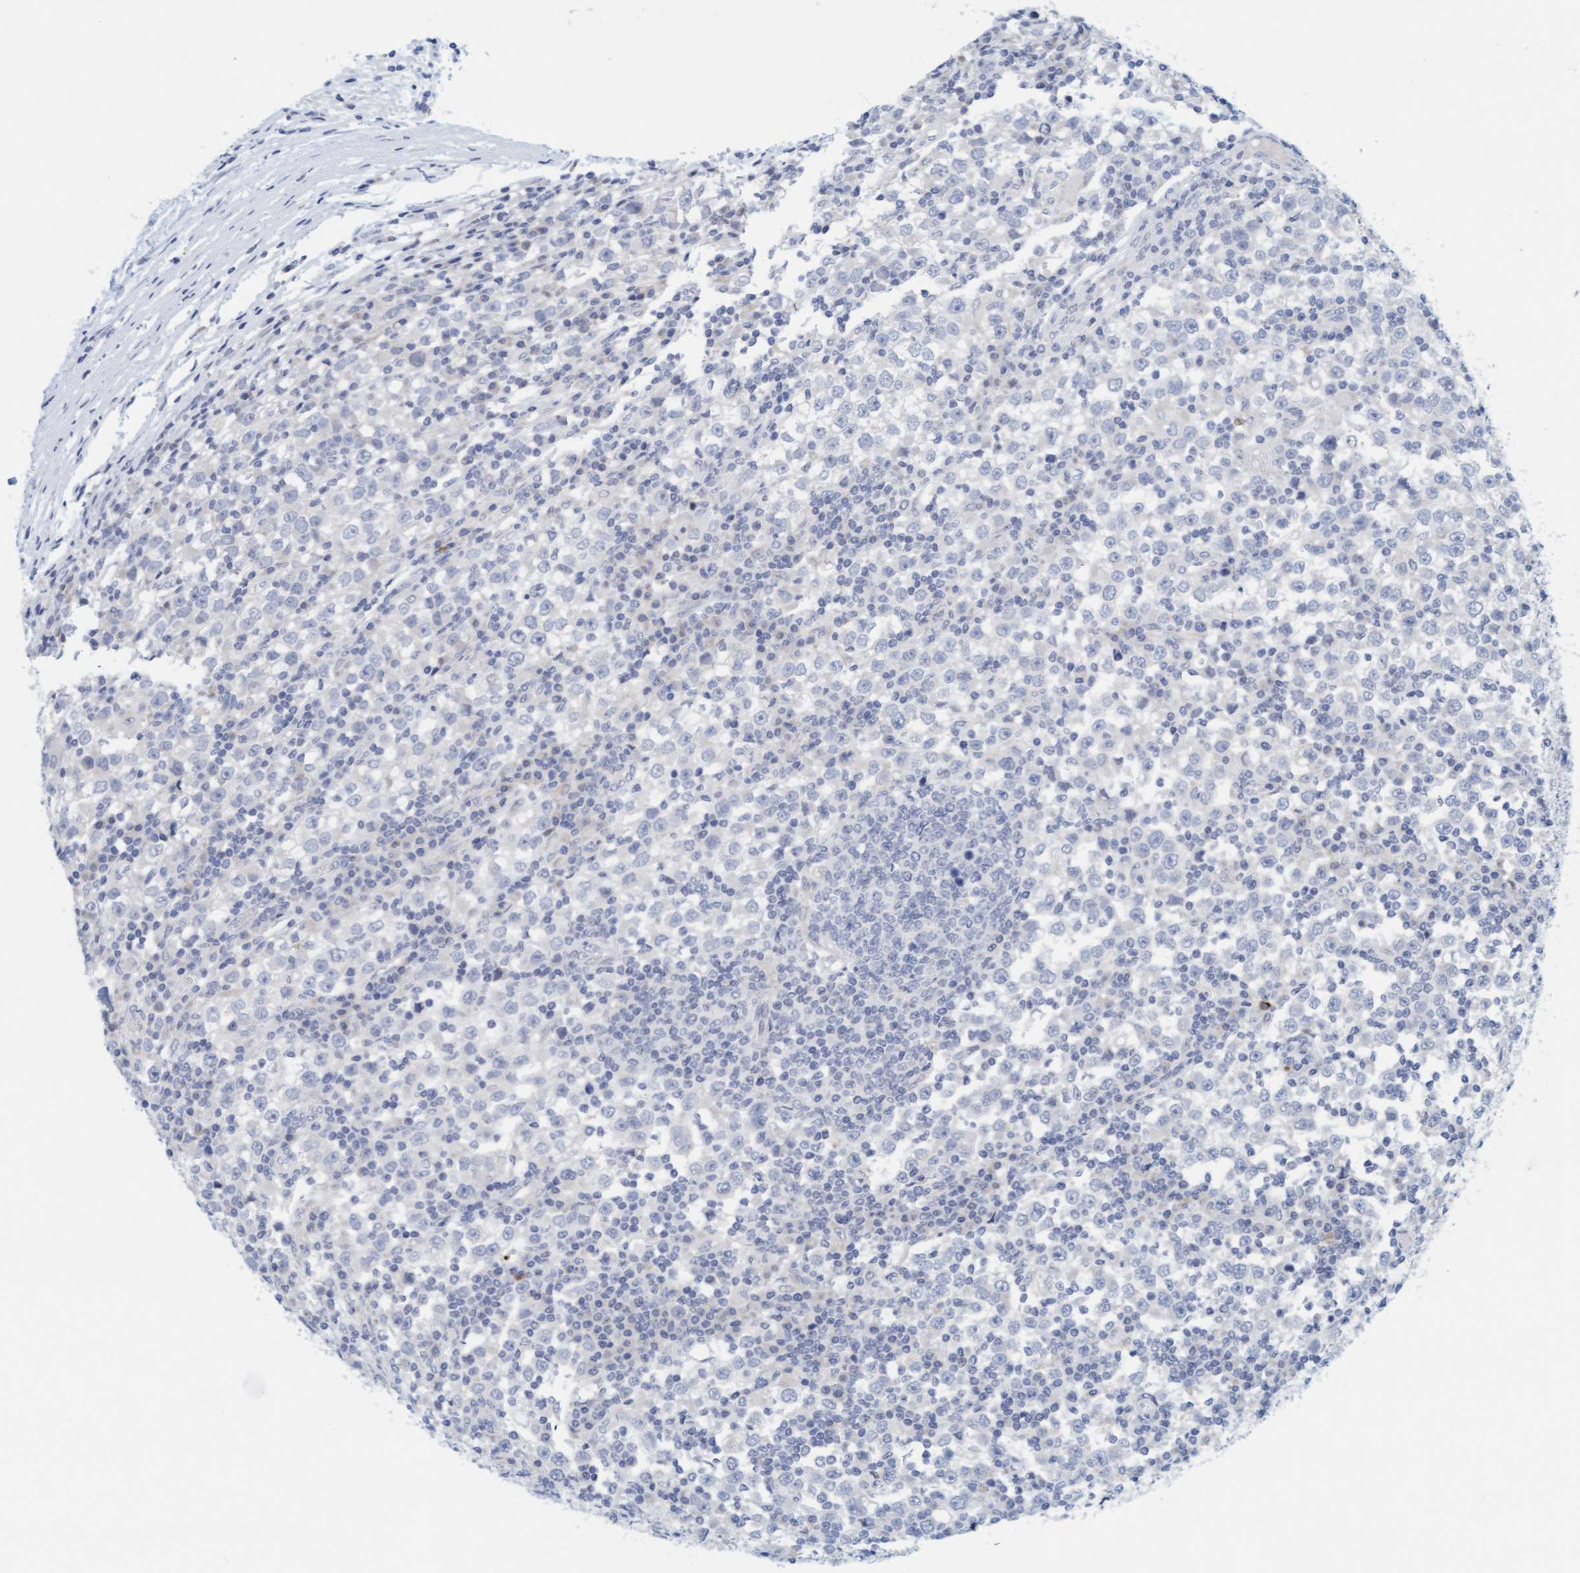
{"staining": {"intensity": "negative", "quantity": "none", "location": "none"}, "tissue": "testis cancer", "cell_type": "Tumor cells", "image_type": "cancer", "snomed": [{"axis": "morphology", "description": "Seminoma, NOS"}, {"axis": "topography", "description": "Testis"}], "caption": "This is an IHC photomicrograph of testis seminoma. There is no expression in tumor cells.", "gene": "CPA3", "patient": {"sex": "male", "age": 65}}